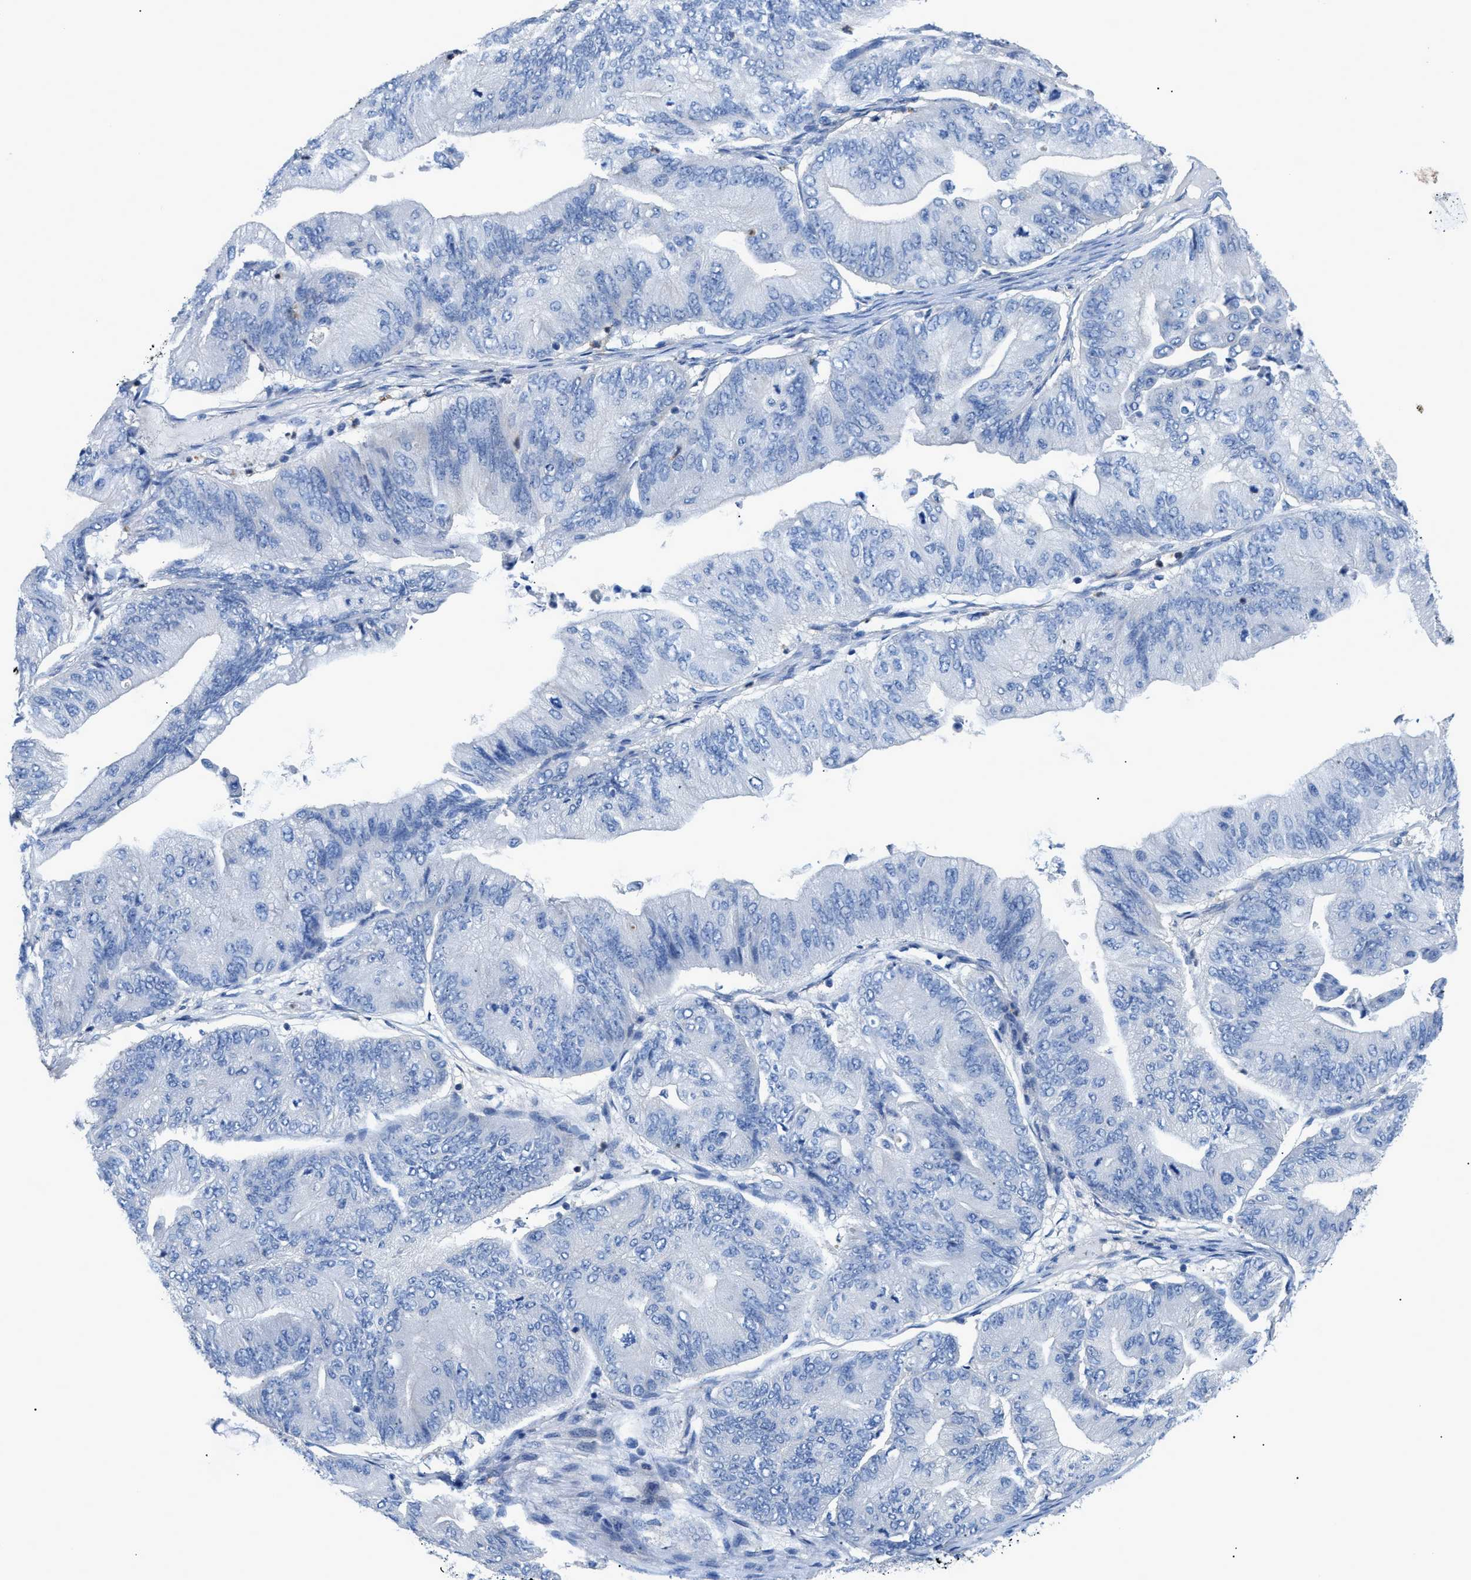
{"staining": {"intensity": "negative", "quantity": "none", "location": "none"}, "tissue": "ovarian cancer", "cell_type": "Tumor cells", "image_type": "cancer", "snomed": [{"axis": "morphology", "description": "Cystadenocarcinoma, mucinous, NOS"}, {"axis": "topography", "description": "Ovary"}], "caption": "High magnification brightfield microscopy of ovarian mucinous cystadenocarcinoma stained with DAB (3,3'-diaminobenzidine) (brown) and counterstained with hematoxylin (blue): tumor cells show no significant positivity. Nuclei are stained in blue.", "gene": "ITPR1", "patient": {"sex": "female", "age": 61}}